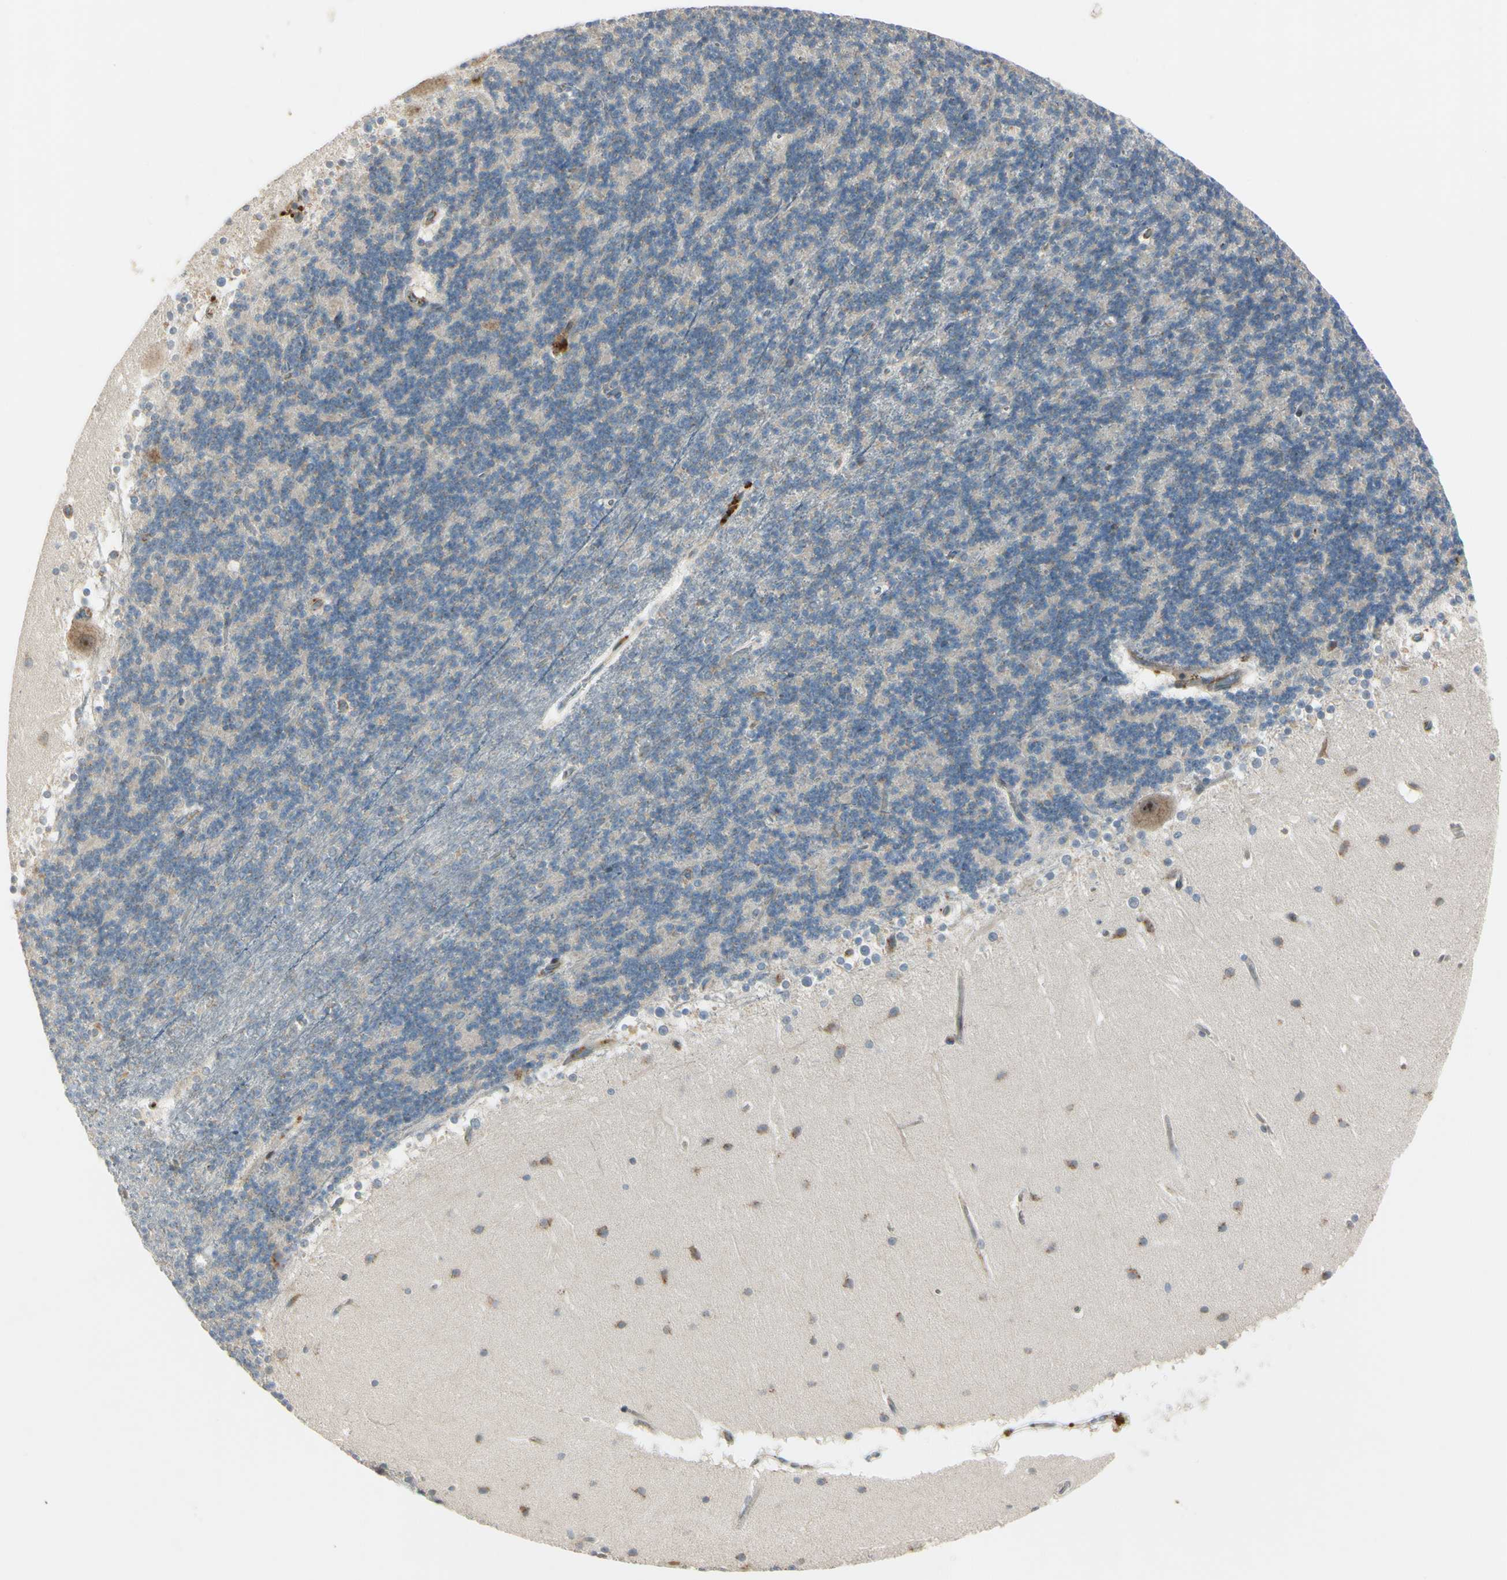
{"staining": {"intensity": "negative", "quantity": "none", "location": "none"}, "tissue": "cerebellum", "cell_type": "Cells in granular layer", "image_type": "normal", "snomed": [{"axis": "morphology", "description": "Normal tissue, NOS"}, {"axis": "topography", "description": "Cerebellum"}], "caption": "Human cerebellum stained for a protein using immunohistochemistry shows no expression in cells in granular layer.", "gene": "NDFIP1", "patient": {"sex": "female", "age": 19}}